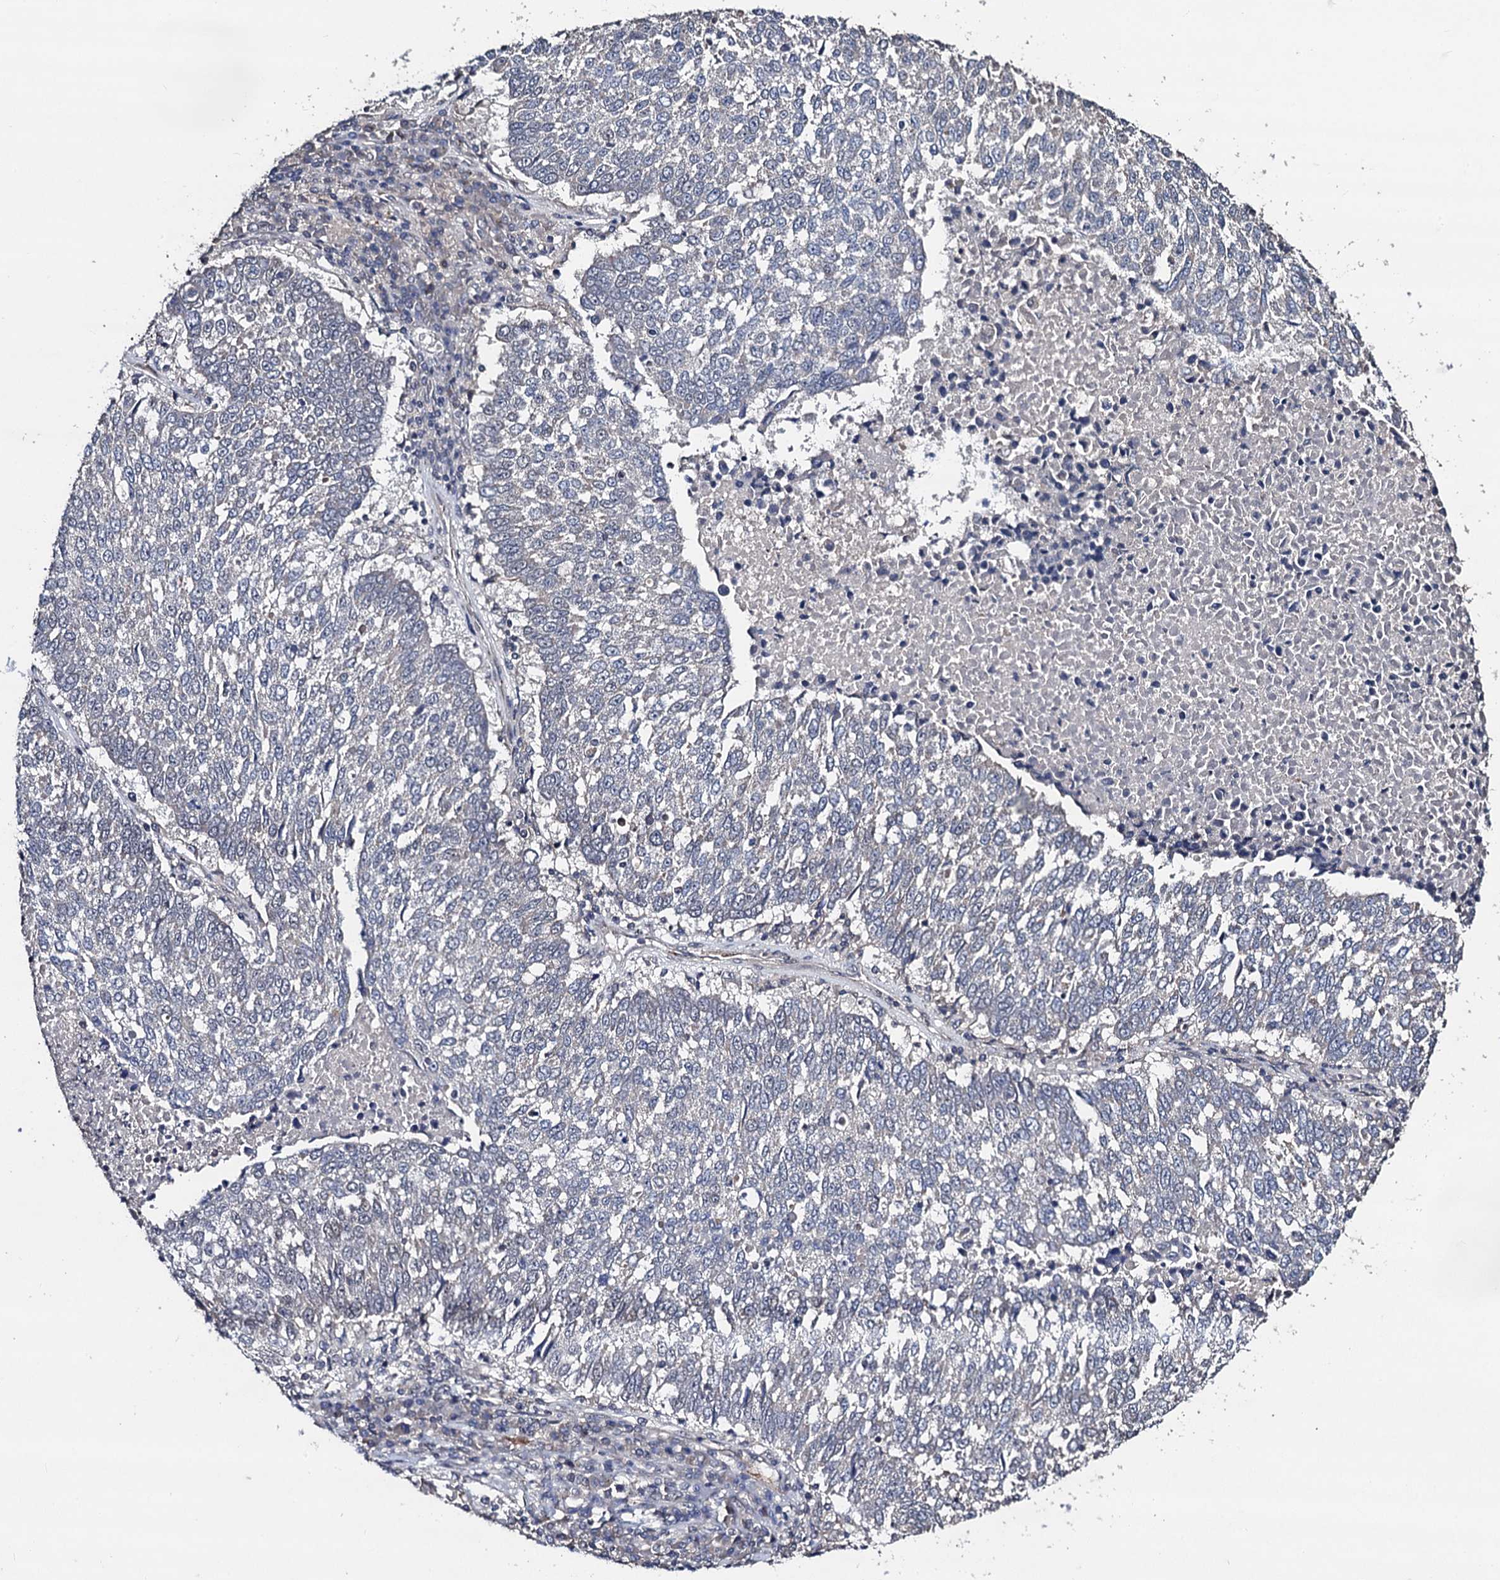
{"staining": {"intensity": "negative", "quantity": "none", "location": "none"}, "tissue": "lung cancer", "cell_type": "Tumor cells", "image_type": "cancer", "snomed": [{"axis": "morphology", "description": "Squamous cell carcinoma, NOS"}, {"axis": "topography", "description": "Lung"}], "caption": "Protein analysis of lung cancer (squamous cell carcinoma) exhibits no significant positivity in tumor cells.", "gene": "PPTC7", "patient": {"sex": "male", "age": 73}}